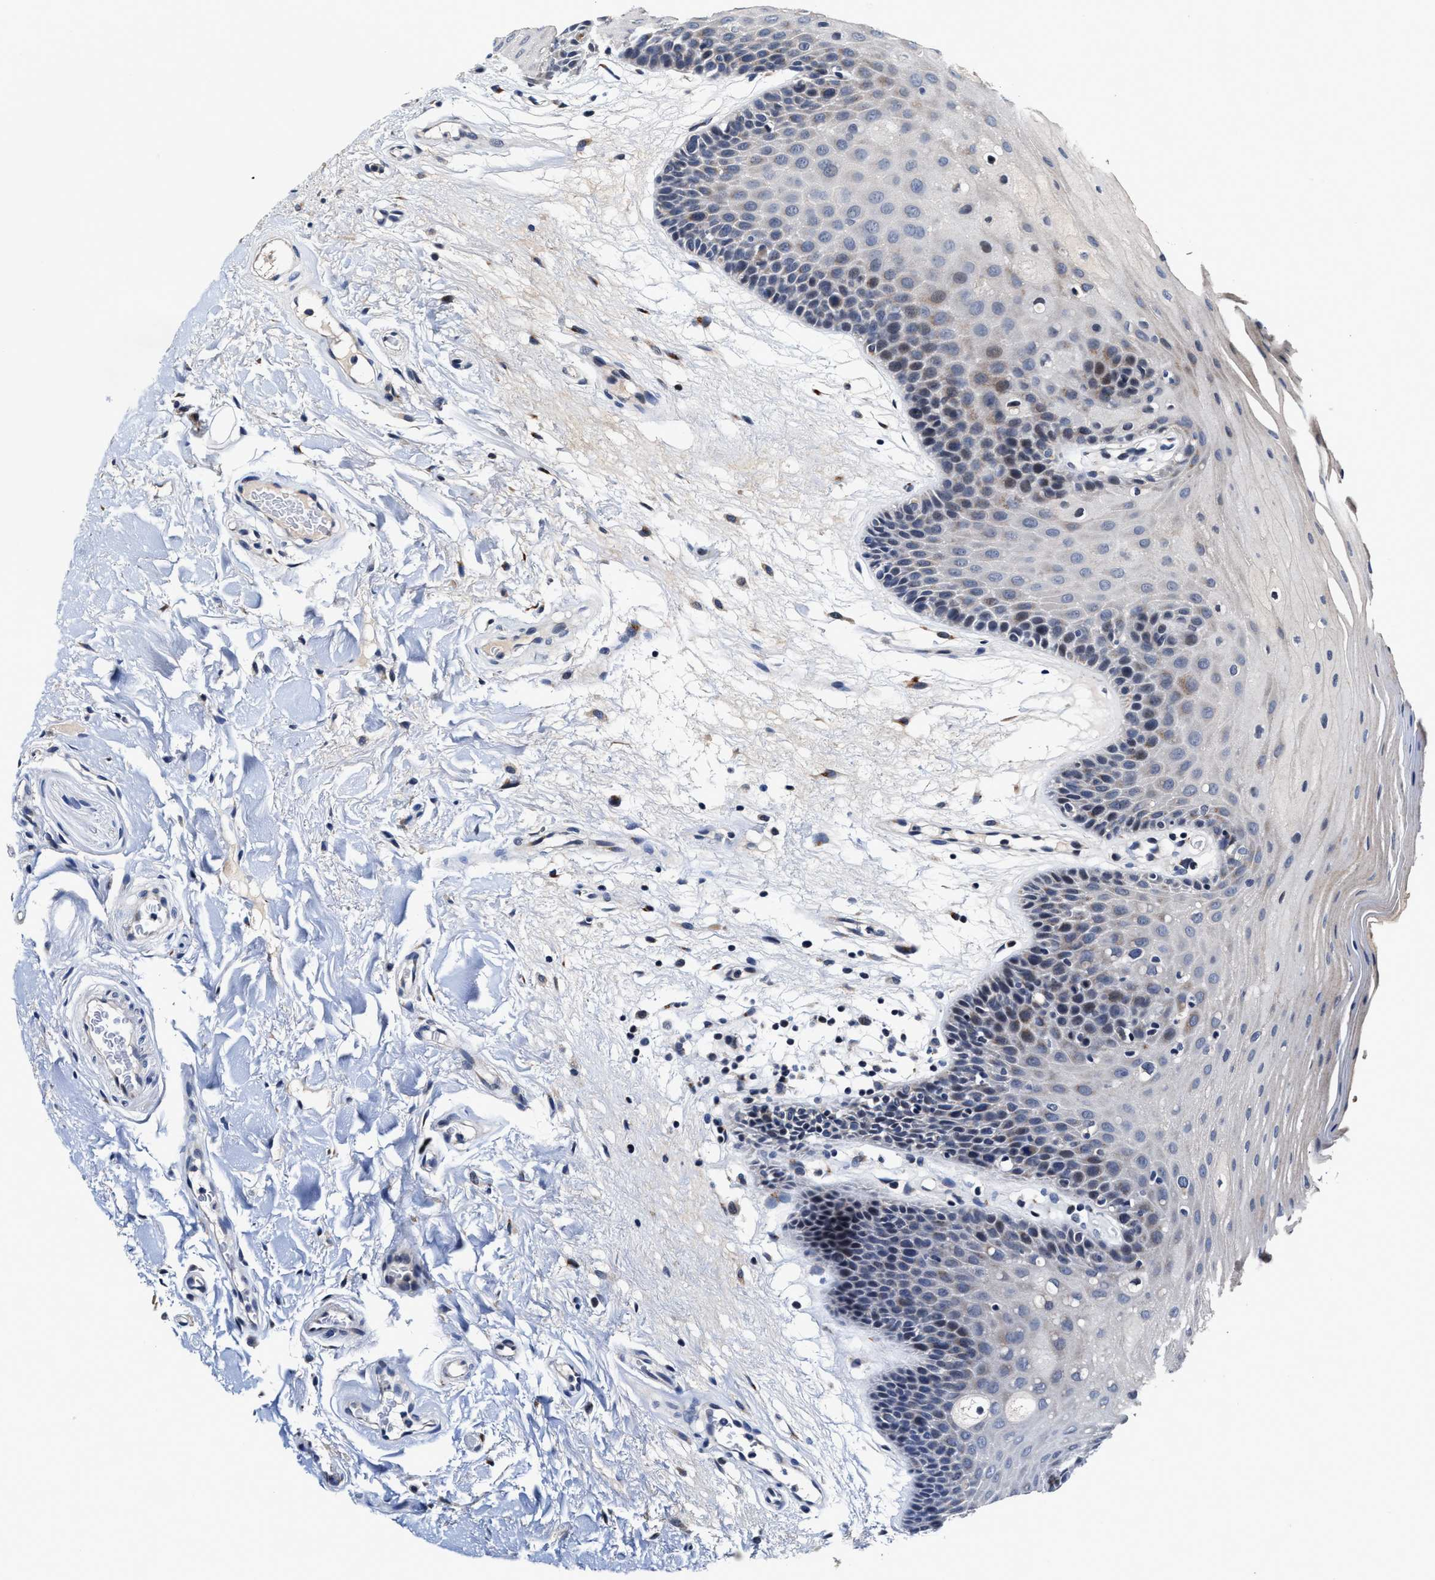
{"staining": {"intensity": "weak", "quantity": "<25%", "location": "cytoplasmic/membranous"}, "tissue": "oral mucosa", "cell_type": "Squamous epithelial cells", "image_type": "normal", "snomed": [{"axis": "morphology", "description": "Normal tissue, NOS"}, {"axis": "morphology", "description": "Squamous cell carcinoma, NOS"}, {"axis": "topography", "description": "Oral tissue"}, {"axis": "topography", "description": "Head-Neck"}], "caption": "This is a micrograph of immunohistochemistry (IHC) staining of unremarkable oral mucosa, which shows no positivity in squamous epithelial cells. (DAB immunohistochemistry (IHC), high magnification).", "gene": "TMEM53", "patient": {"sex": "male", "age": 71}}